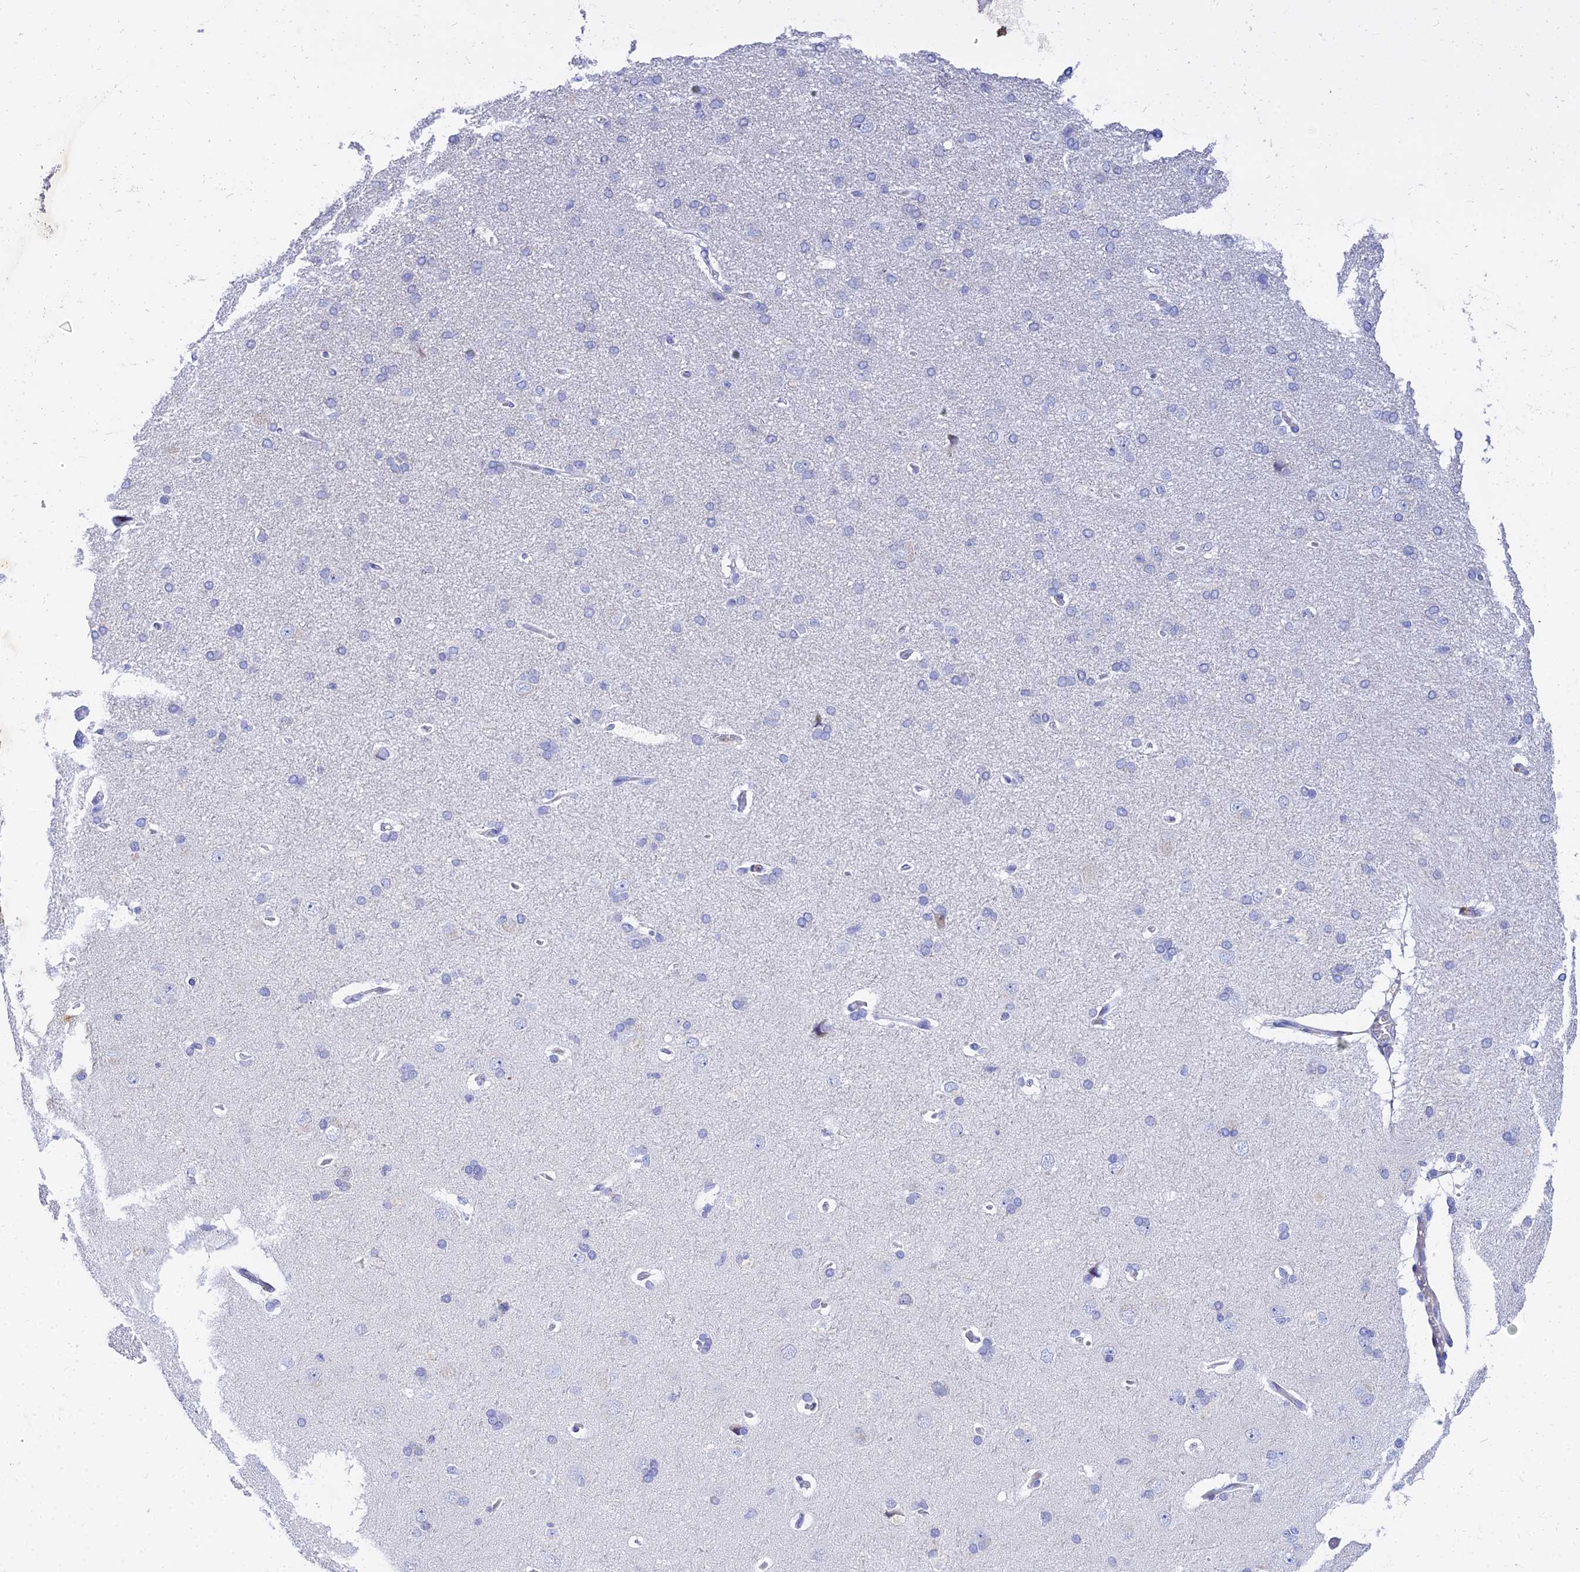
{"staining": {"intensity": "negative", "quantity": "none", "location": "none"}, "tissue": "cerebral cortex", "cell_type": "Endothelial cells", "image_type": "normal", "snomed": [{"axis": "morphology", "description": "Normal tissue, NOS"}, {"axis": "topography", "description": "Cerebral cortex"}], "caption": "Immunohistochemical staining of benign human cerebral cortex exhibits no significant expression in endothelial cells.", "gene": "VWC2L", "patient": {"sex": "male", "age": 62}}